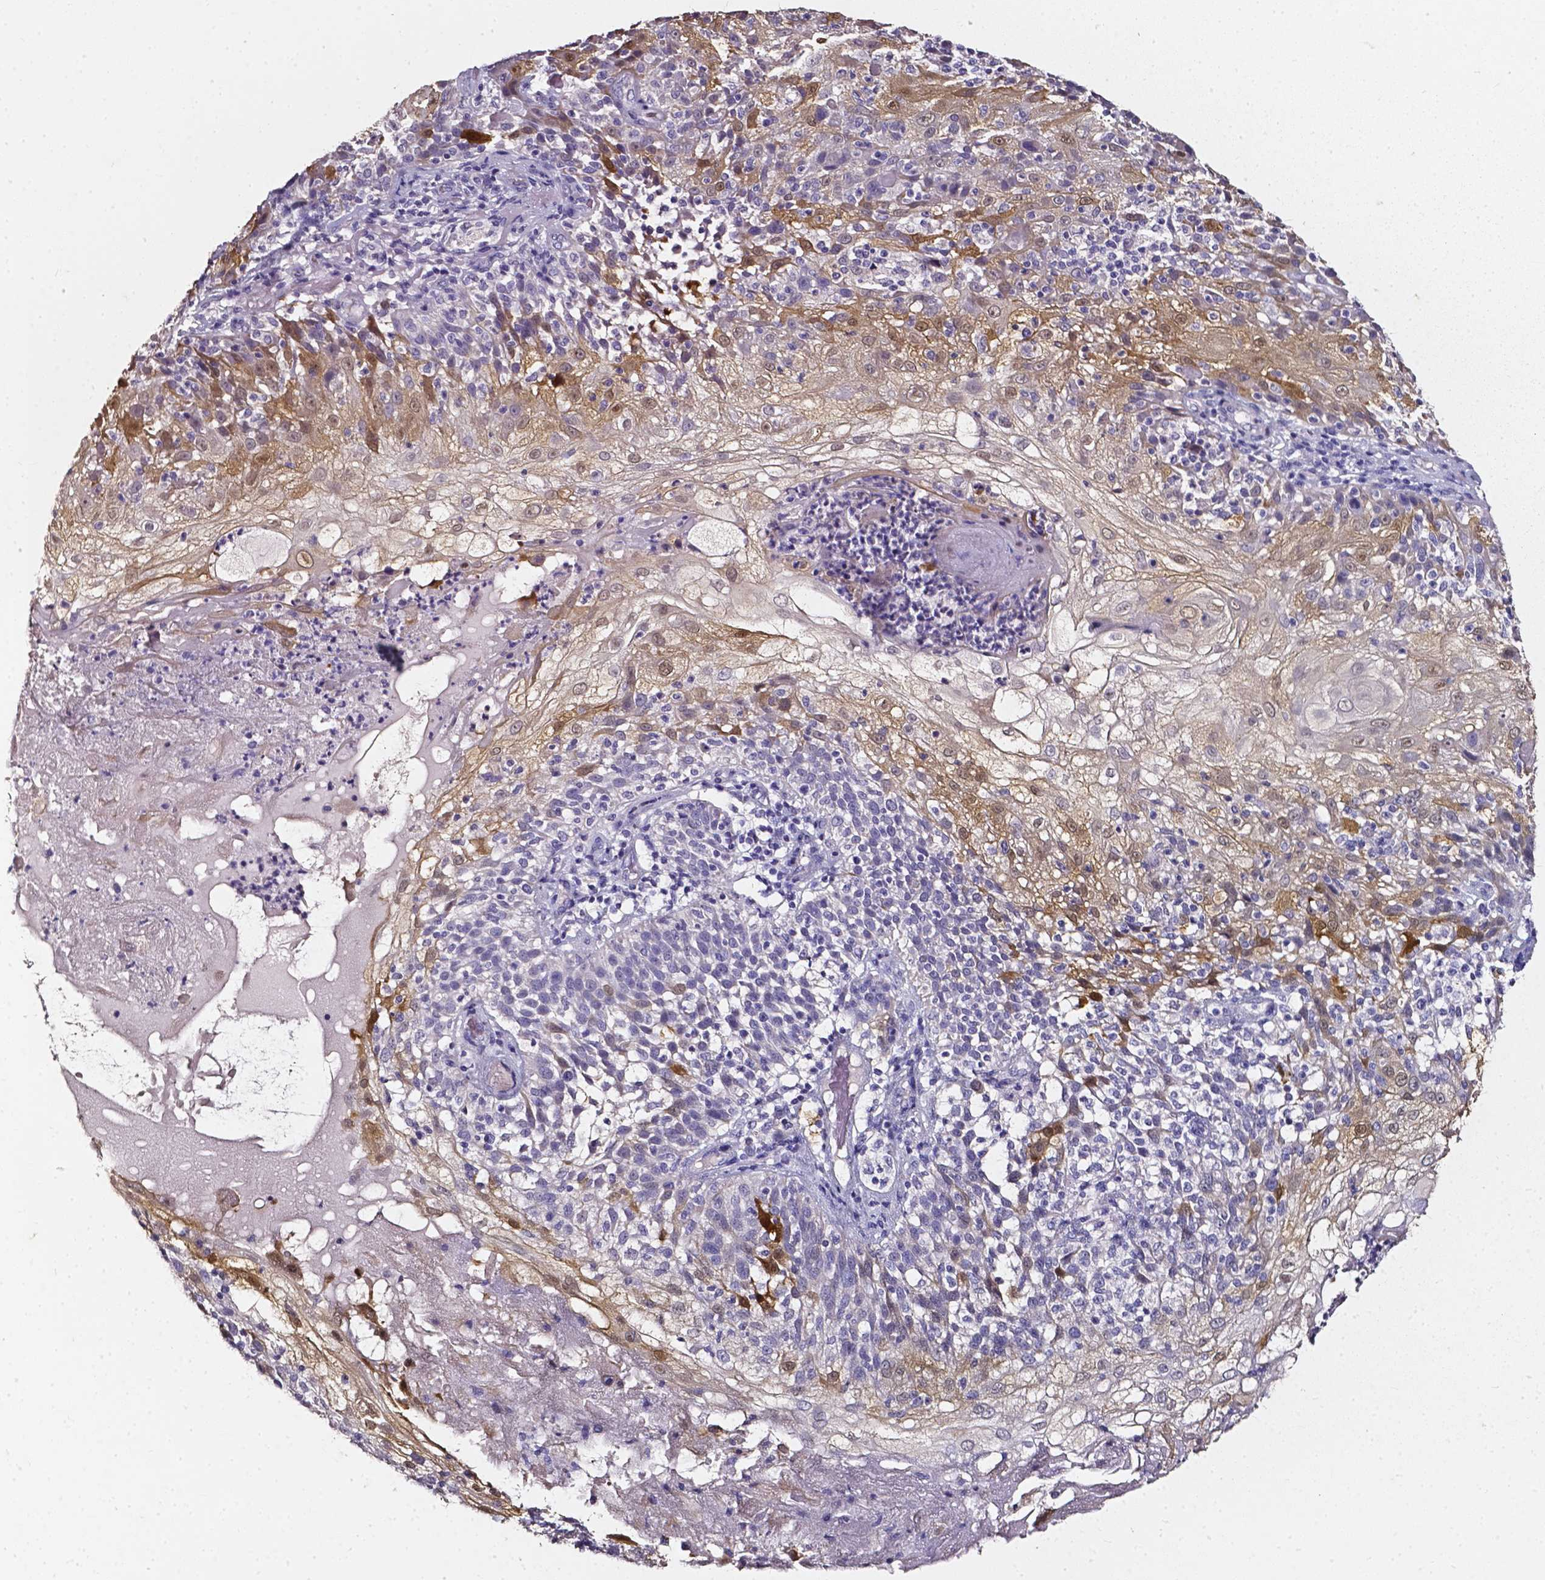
{"staining": {"intensity": "moderate", "quantity": "<25%", "location": "cytoplasmic/membranous,nuclear"}, "tissue": "skin cancer", "cell_type": "Tumor cells", "image_type": "cancer", "snomed": [{"axis": "morphology", "description": "Normal tissue, NOS"}, {"axis": "morphology", "description": "Squamous cell carcinoma, NOS"}, {"axis": "topography", "description": "Skin"}], "caption": "Immunohistochemistry (IHC) (DAB (3,3'-diaminobenzidine)) staining of skin cancer displays moderate cytoplasmic/membranous and nuclear protein staining in approximately <25% of tumor cells.", "gene": "AKR1B10", "patient": {"sex": "female", "age": 83}}